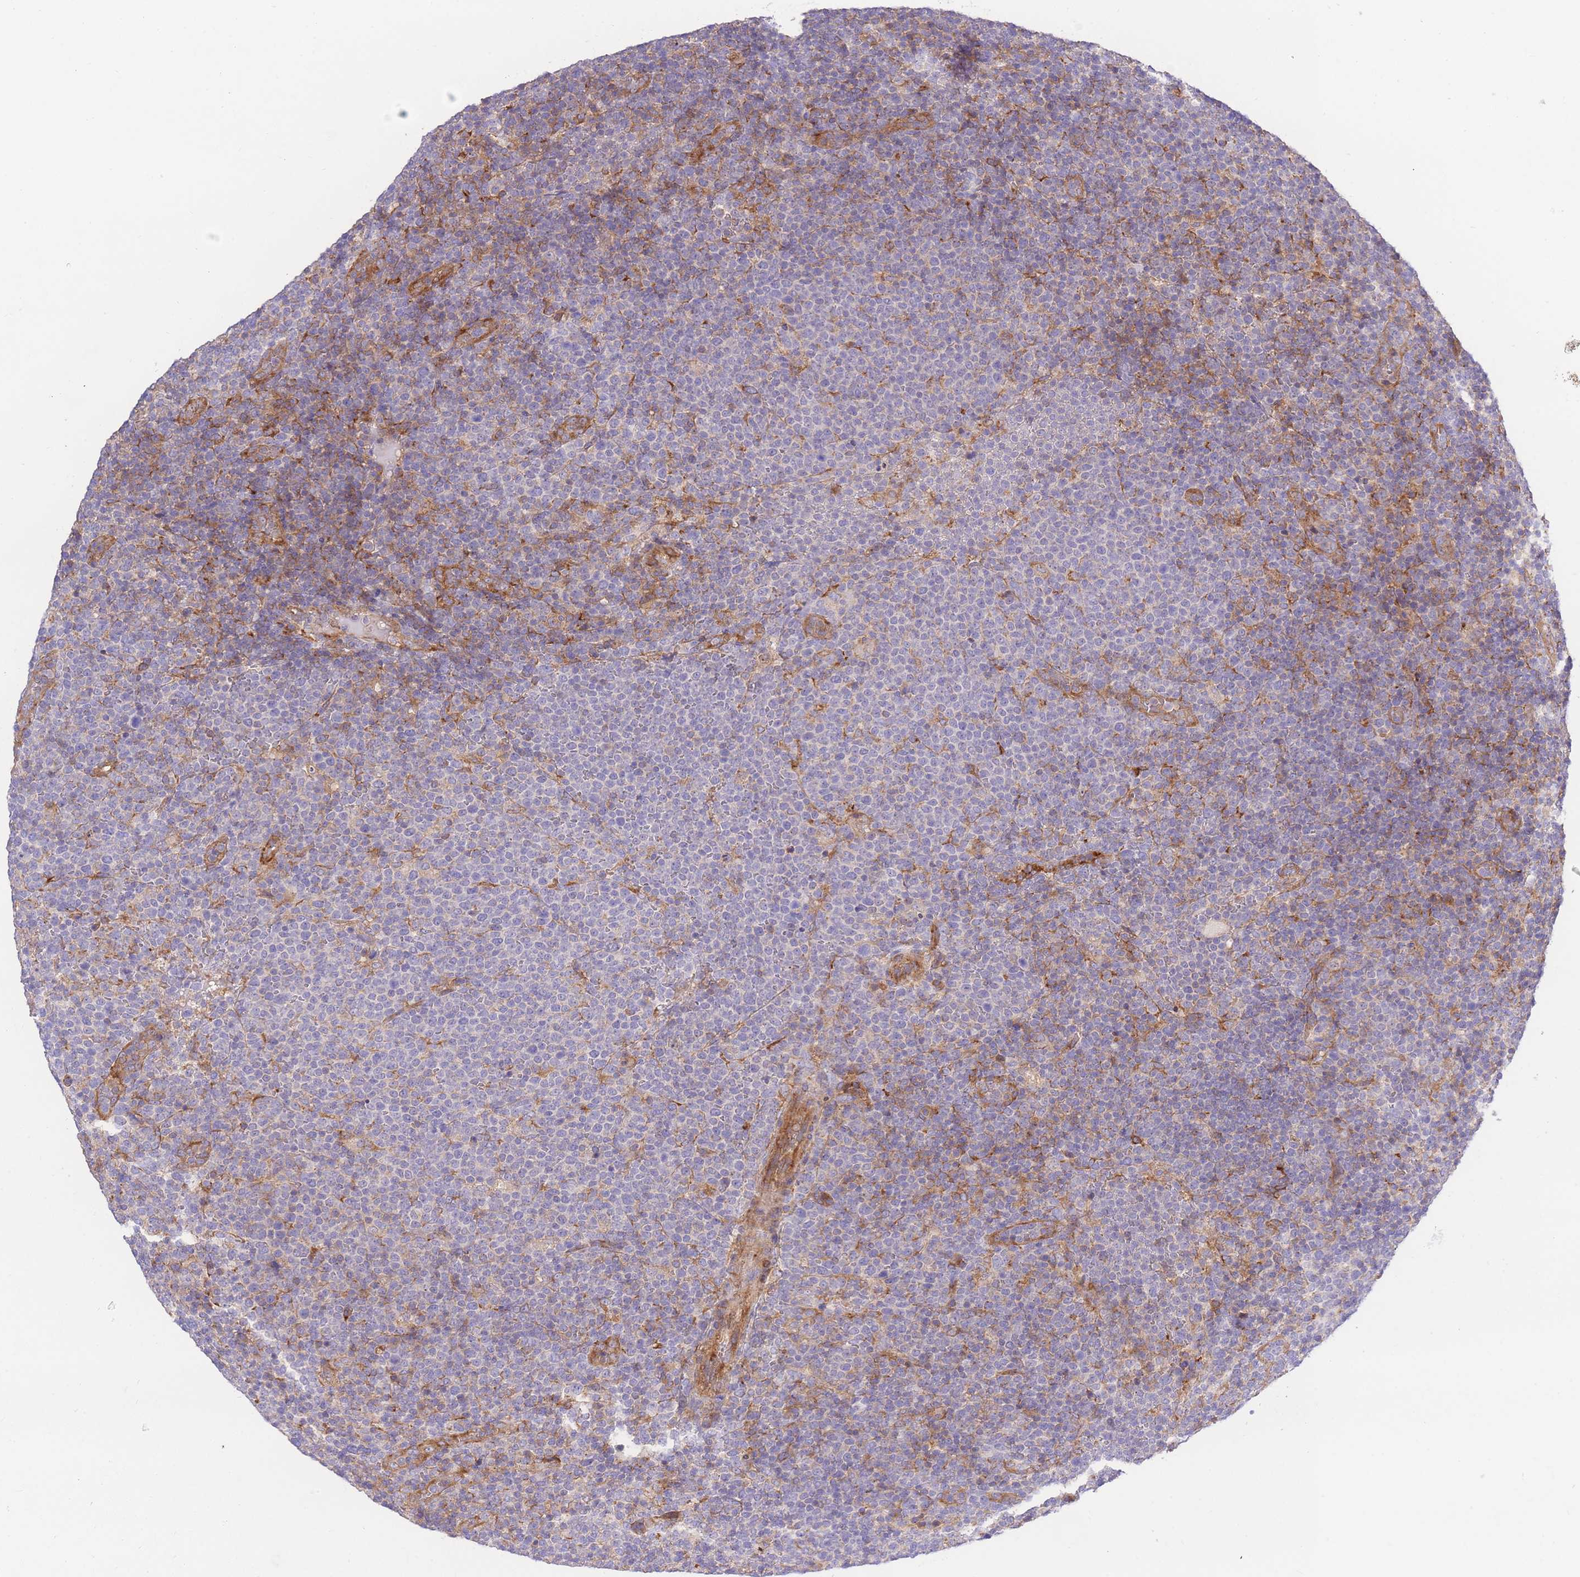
{"staining": {"intensity": "negative", "quantity": "none", "location": "none"}, "tissue": "lymphoma", "cell_type": "Tumor cells", "image_type": "cancer", "snomed": [{"axis": "morphology", "description": "Malignant lymphoma, non-Hodgkin's type, High grade"}, {"axis": "topography", "description": "Lymph node"}], "caption": "The histopathology image shows no significant expression in tumor cells of malignant lymphoma, non-Hodgkin's type (high-grade). (DAB (3,3'-diaminobenzidine) immunohistochemistry visualized using brightfield microscopy, high magnification).", "gene": "INSYN2B", "patient": {"sex": "male", "age": 61}}